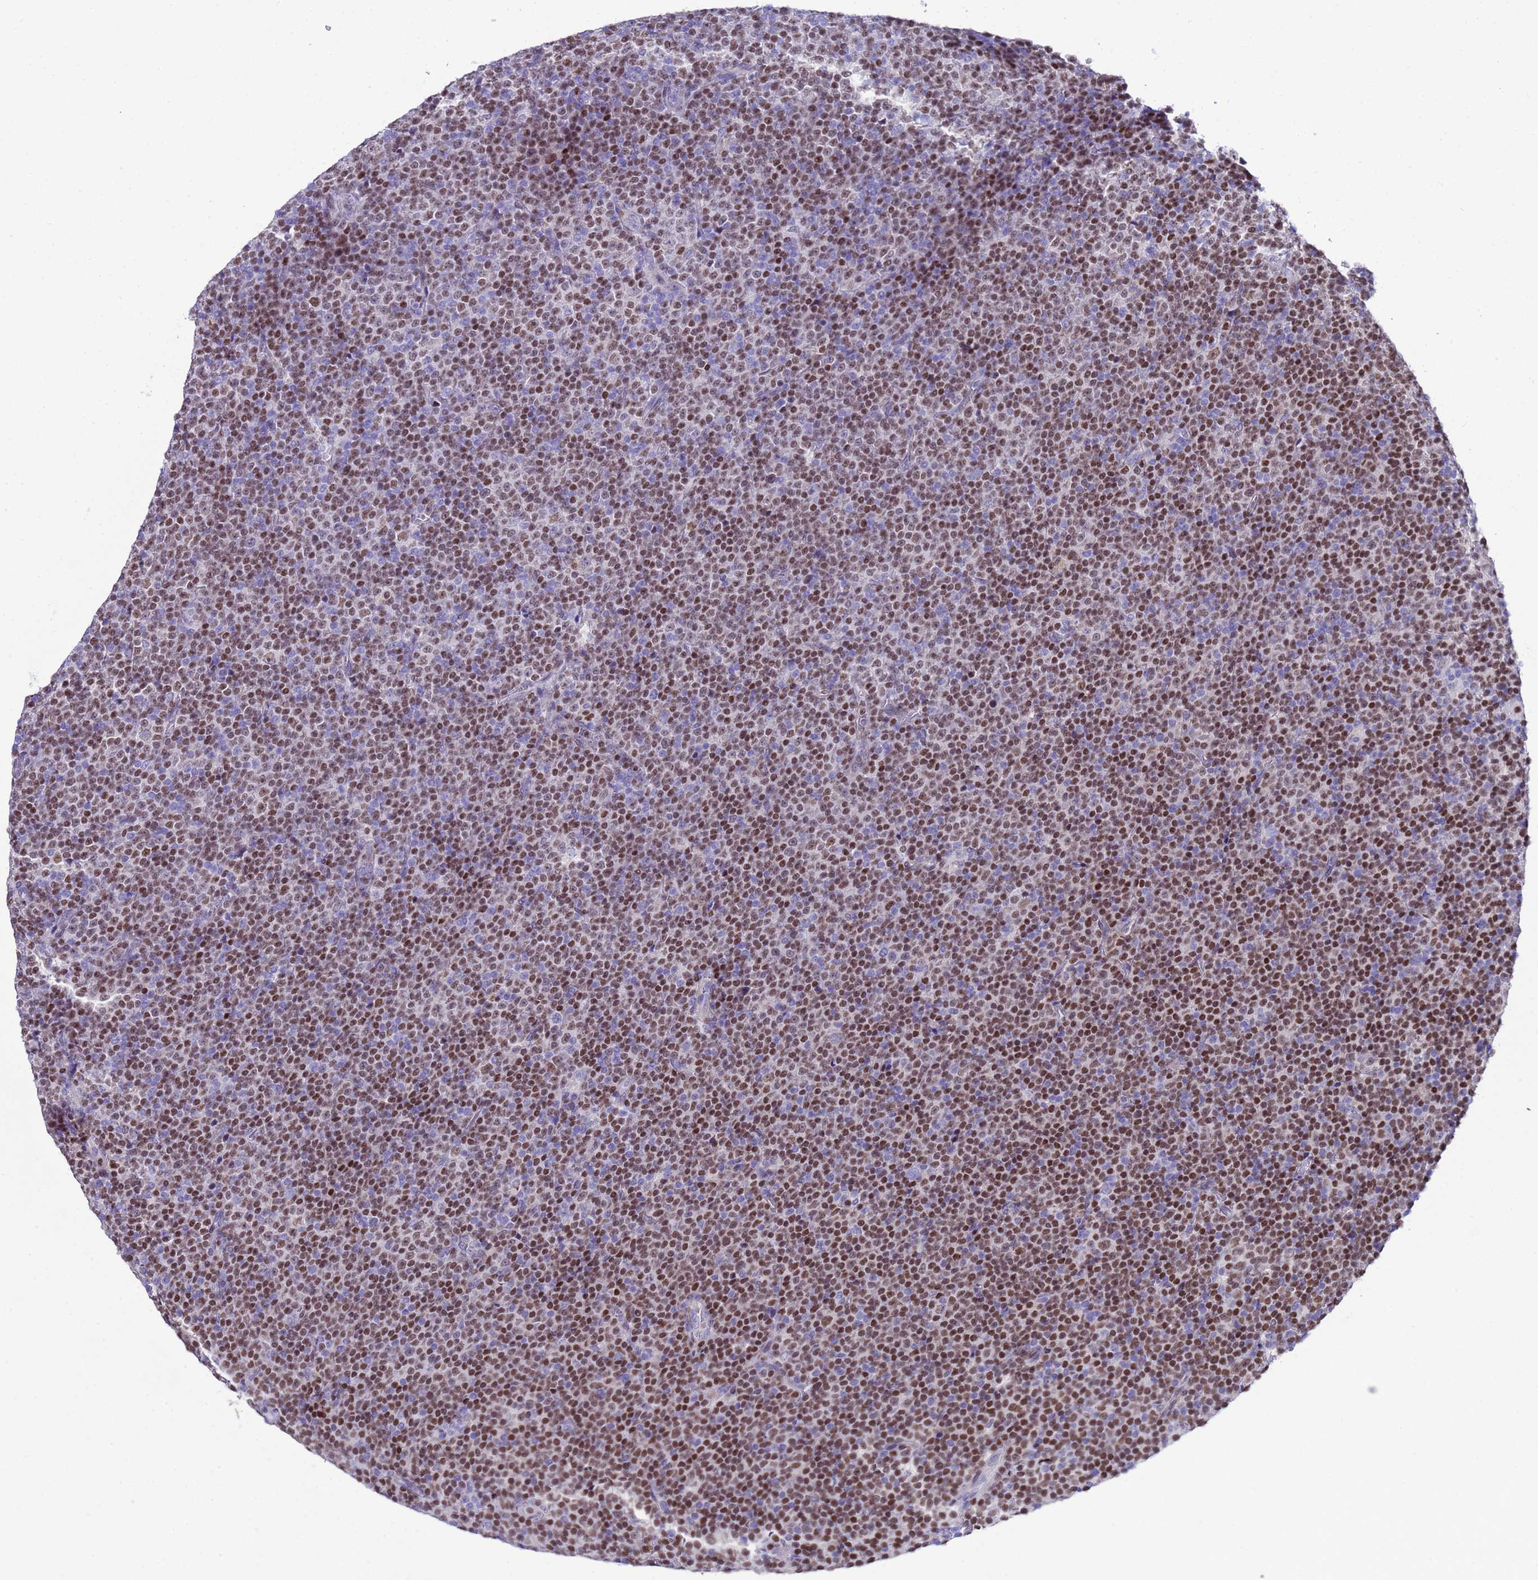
{"staining": {"intensity": "moderate", "quantity": ">75%", "location": "nuclear"}, "tissue": "lymphoma", "cell_type": "Tumor cells", "image_type": "cancer", "snomed": [{"axis": "morphology", "description": "Malignant lymphoma, non-Hodgkin's type, Low grade"}, {"axis": "topography", "description": "Lymph node"}], "caption": "The photomicrograph shows immunohistochemical staining of lymphoma. There is moderate nuclear positivity is appreciated in about >75% of tumor cells.", "gene": "BCL7A", "patient": {"sex": "female", "age": 67}}